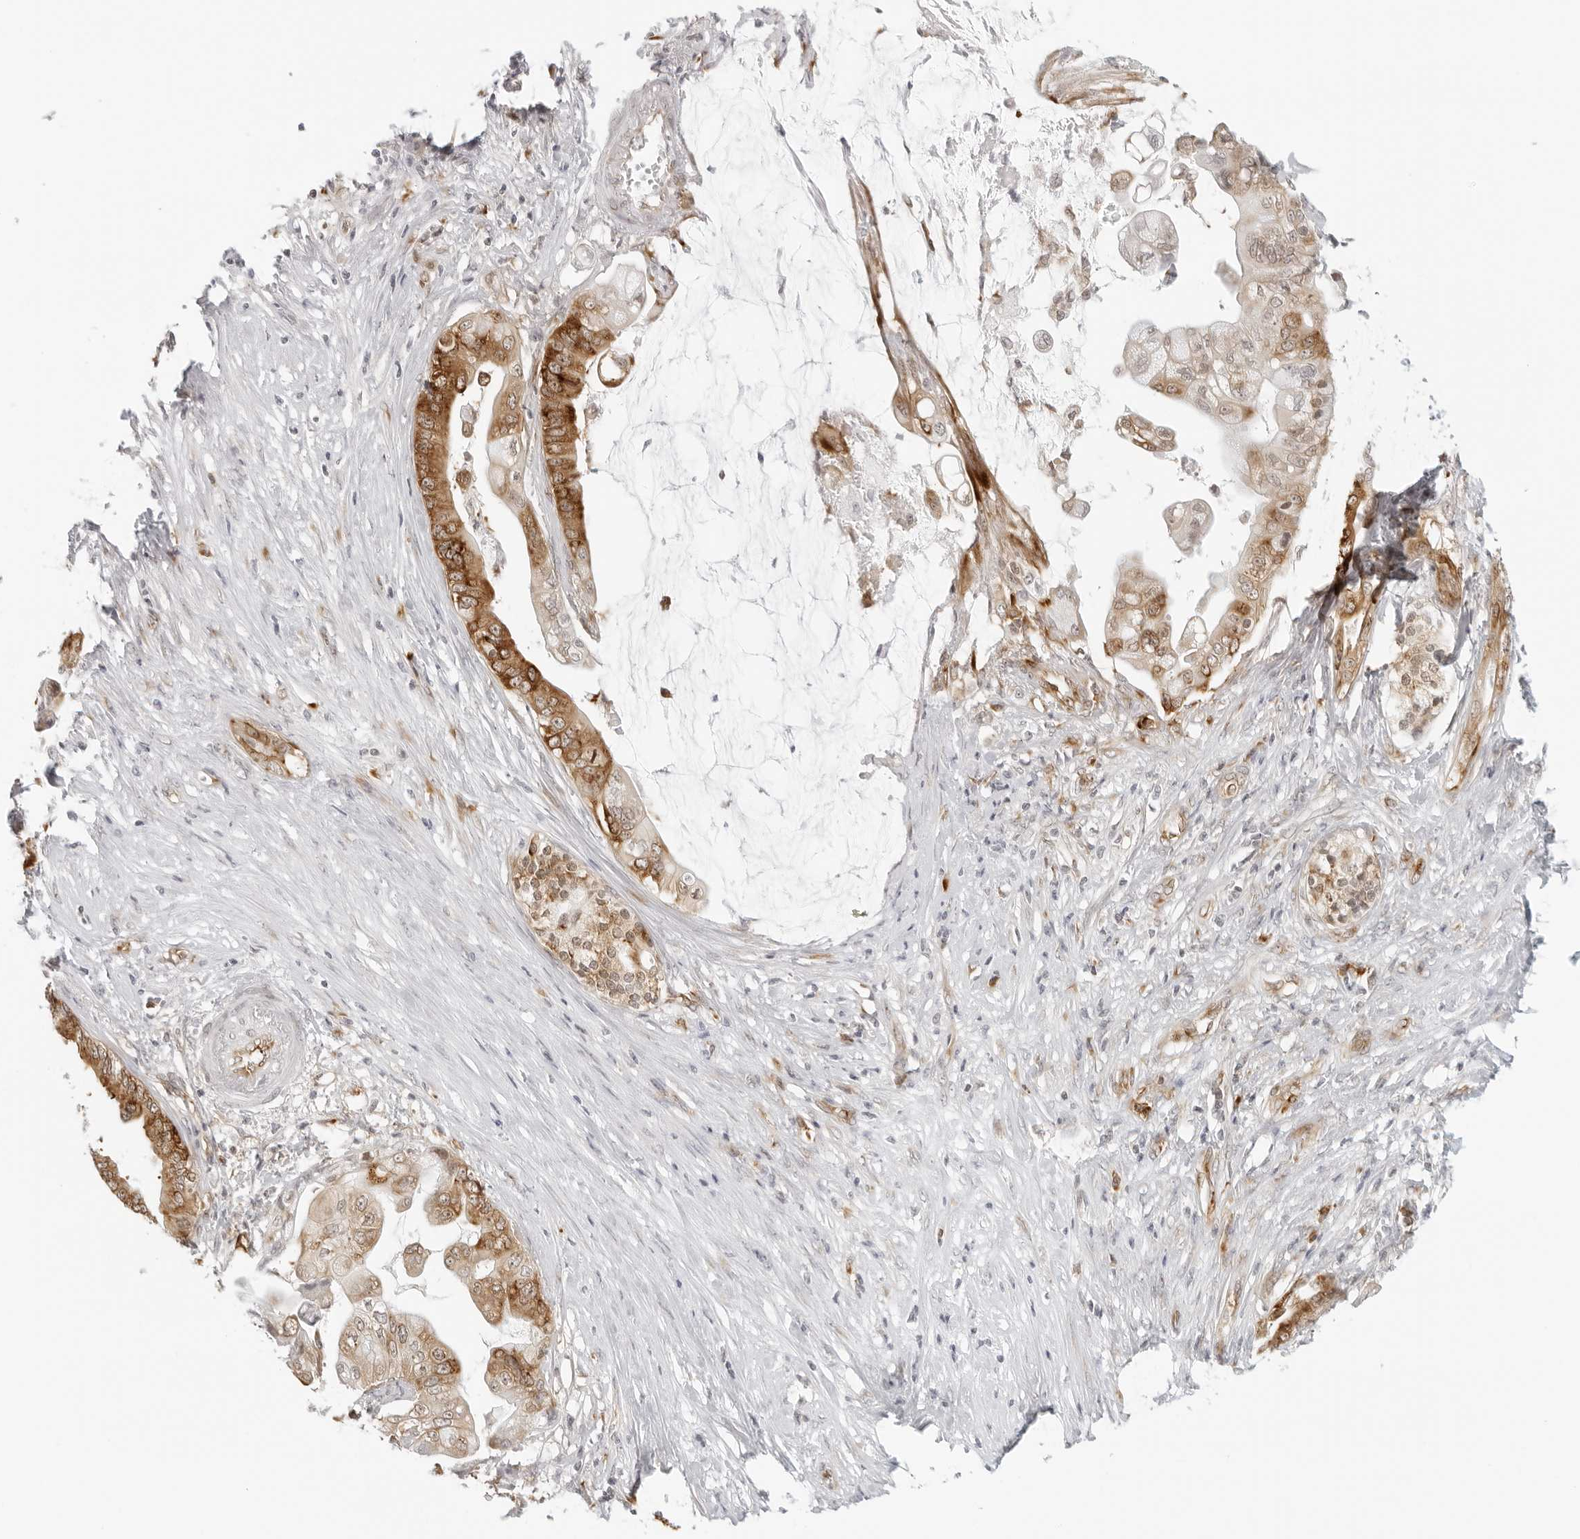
{"staining": {"intensity": "moderate", "quantity": ">75%", "location": "cytoplasmic/membranous"}, "tissue": "pancreatic cancer", "cell_type": "Tumor cells", "image_type": "cancer", "snomed": [{"axis": "morphology", "description": "Adenocarcinoma, NOS"}, {"axis": "topography", "description": "Pancreas"}], "caption": "Immunohistochemical staining of human pancreatic cancer shows medium levels of moderate cytoplasmic/membranous protein staining in about >75% of tumor cells.", "gene": "EIF4G1", "patient": {"sex": "female", "age": 75}}